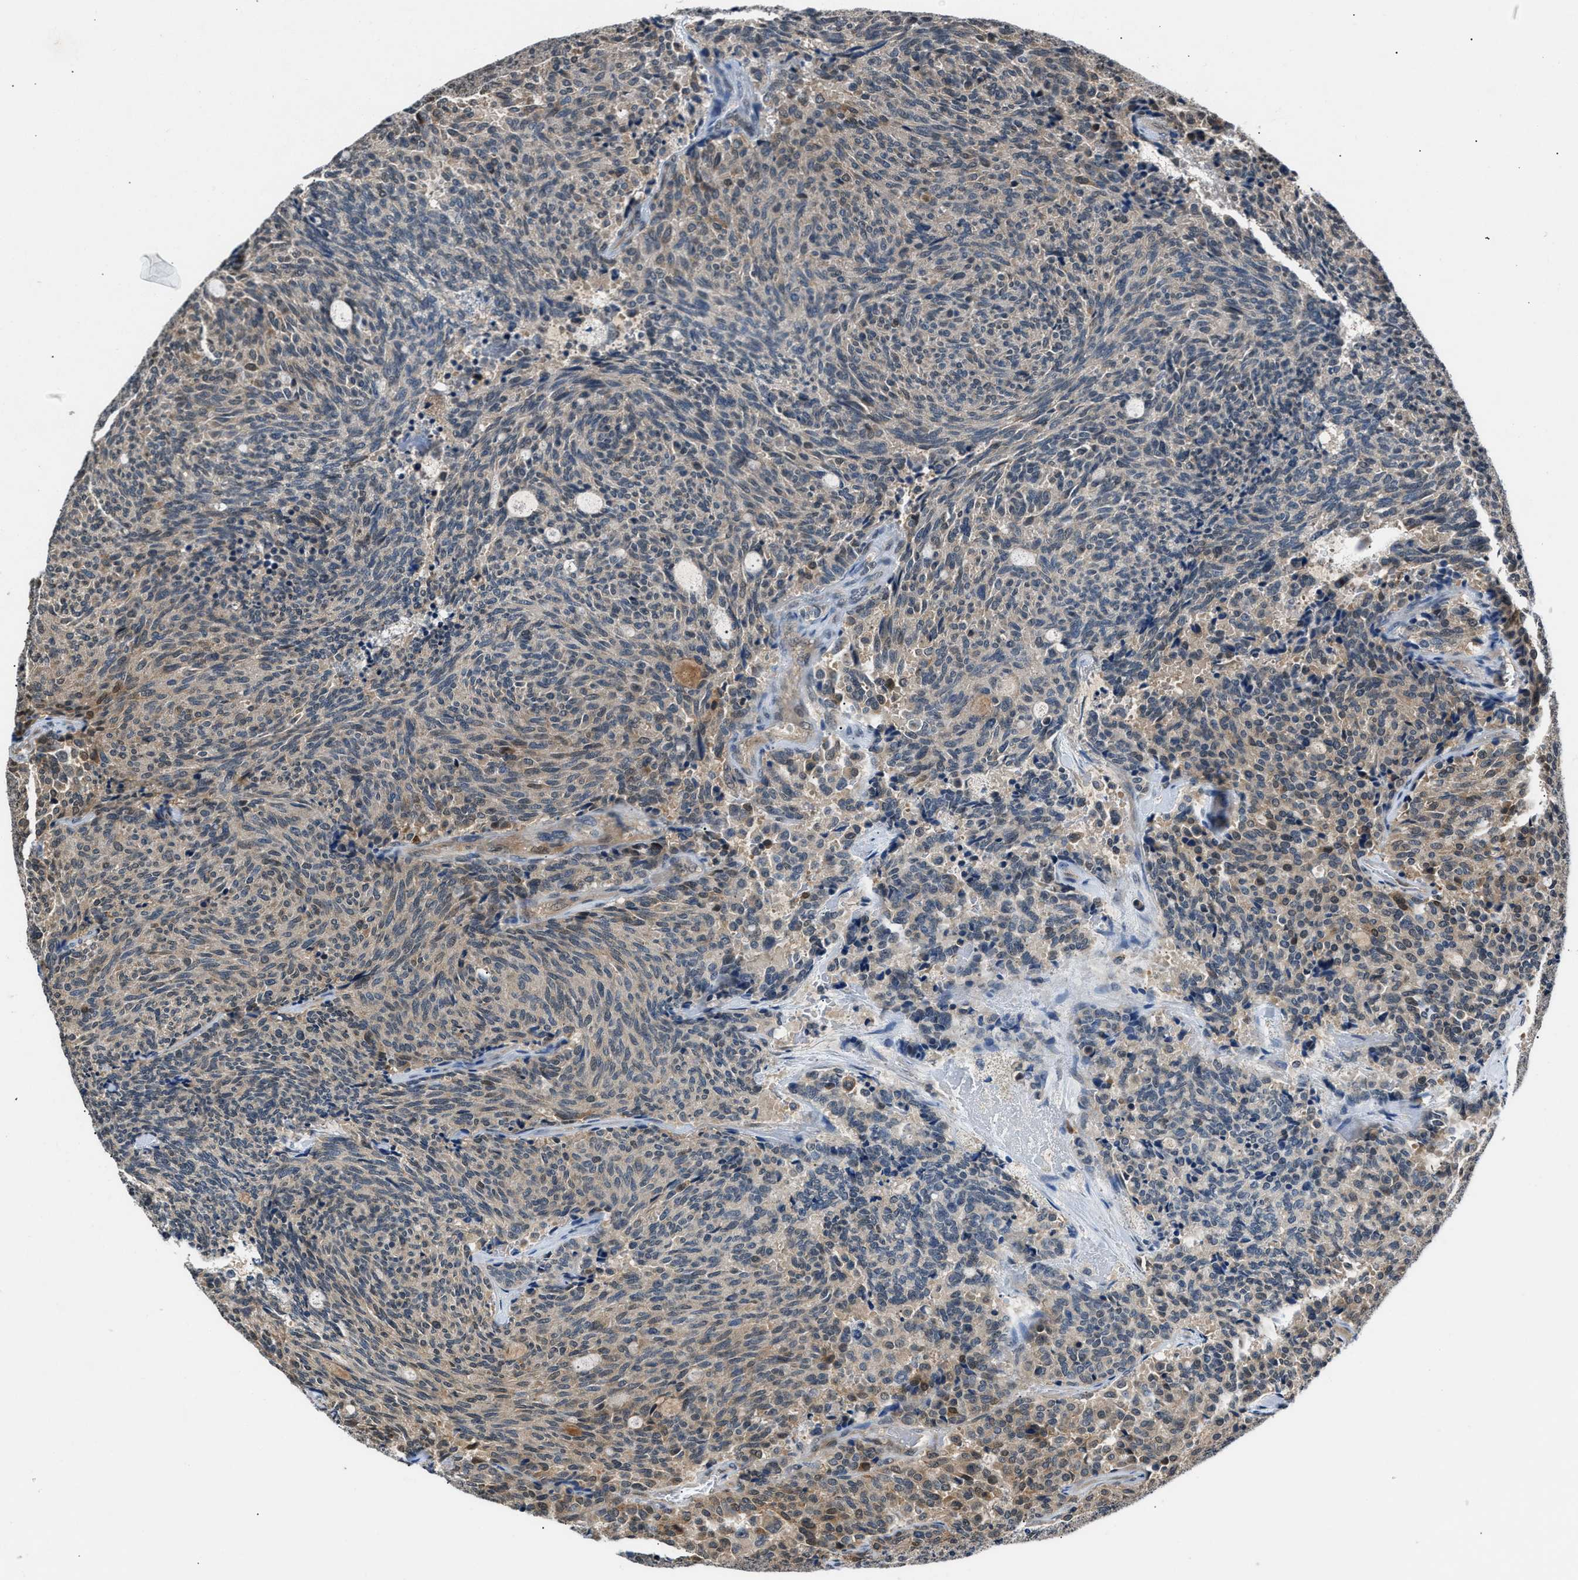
{"staining": {"intensity": "weak", "quantity": "<25%", "location": "cytoplasmic/membranous"}, "tissue": "carcinoid", "cell_type": "Tumor cells", "image_type": "cancer", "snomed": [{"axis": "morphology", "description": "Carcinoid, malignant, NOS"}, {"axis": "topography", "description": "Pancreas"}], "caption": "Image shows no significant protein expression in tumor cells of carcinoid (malignant). The staining was performed using DAB (3,3'-diaminobenzidine) to visualize the protein expression in brown, while the nuclei were stained in blue with hematoxylin (Magnification: 20x).", "gene": "TP53I3", "patient": {"sex": "female", "age": 54}}